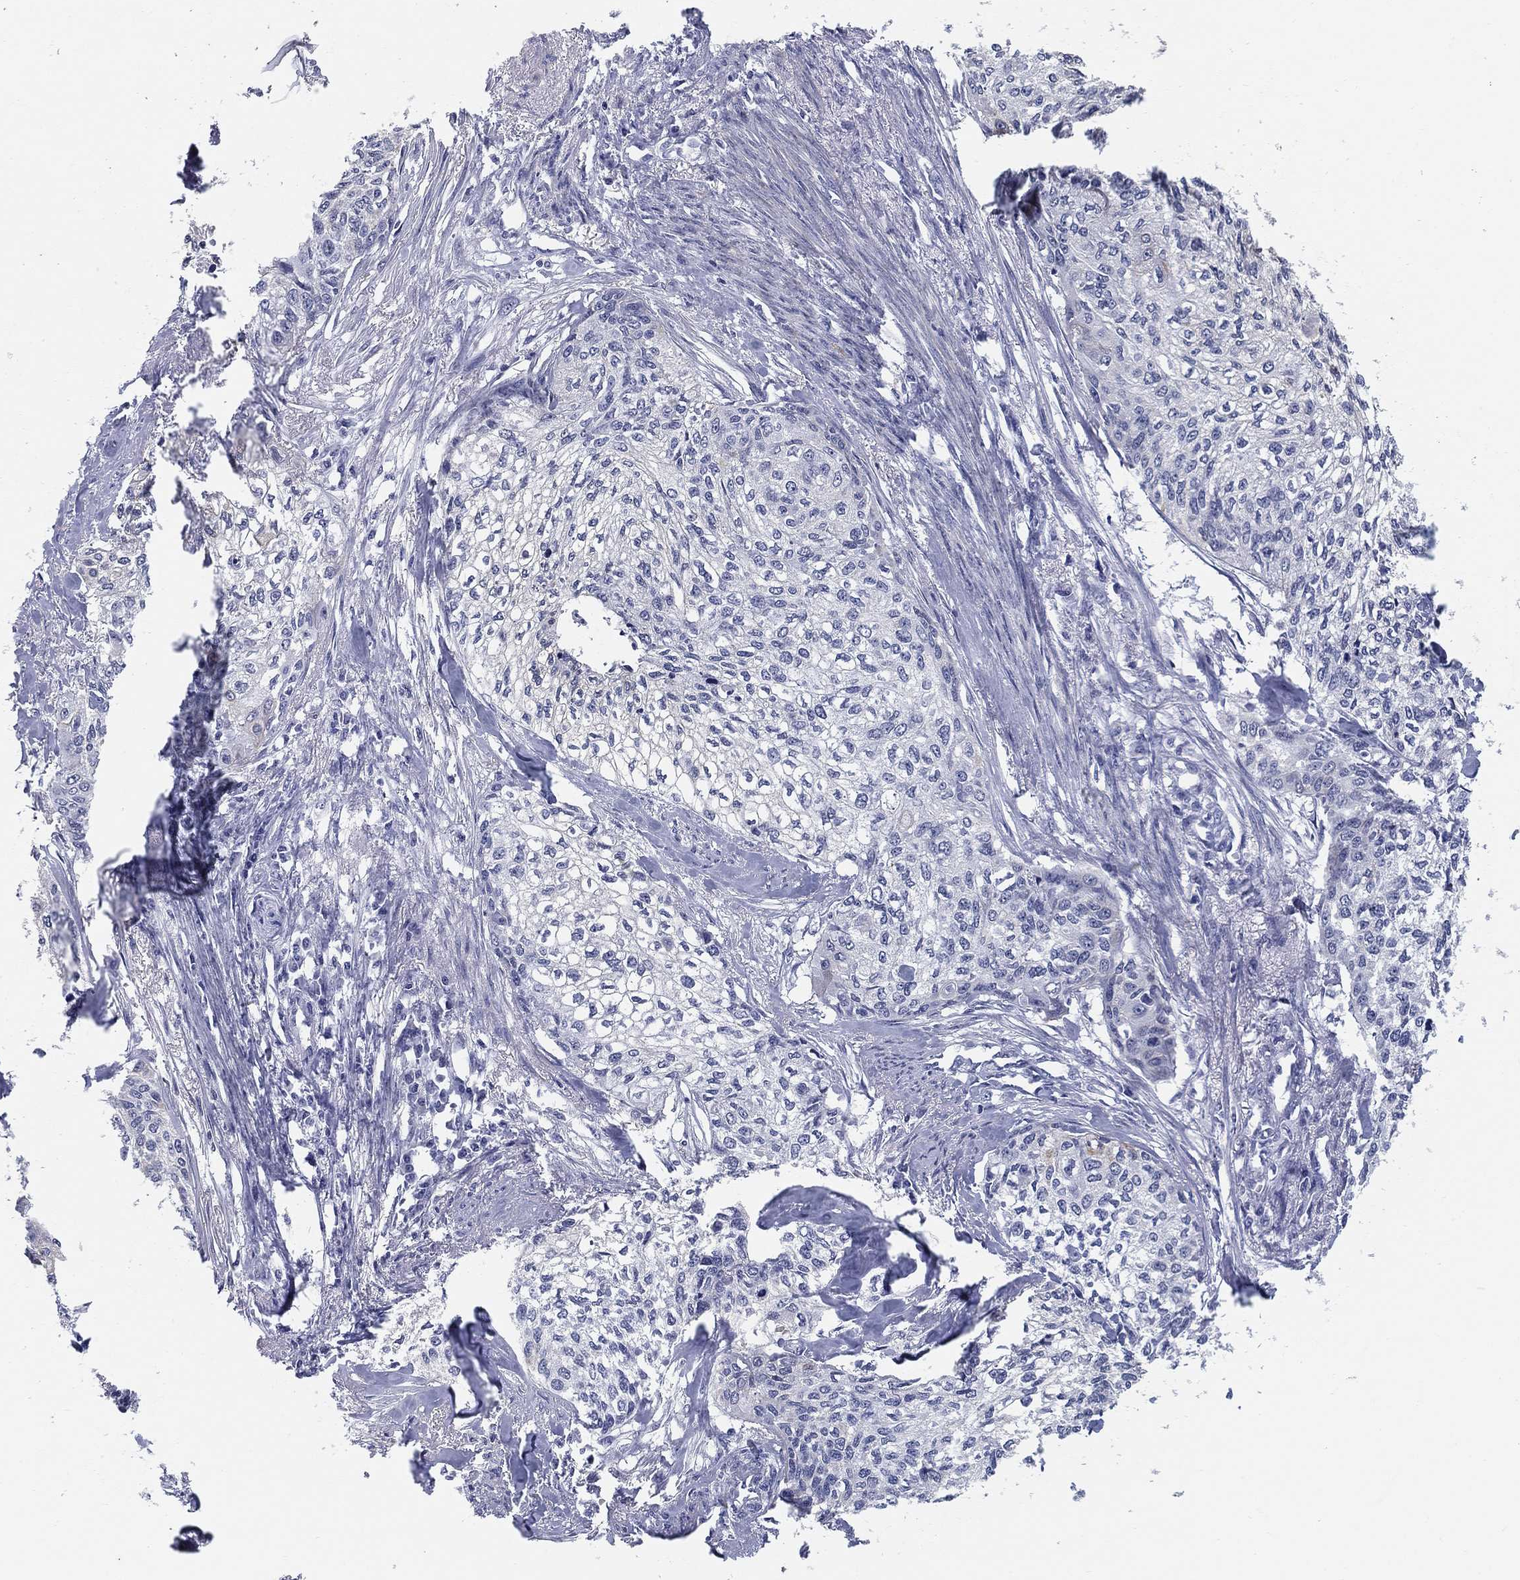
{"staining": {"intensity": "negative", "quantity": "none", "location": "none"}, "tissue": "cervical cancer", "cell_type": "Tumor cells", "image_type": "cancer", "snomed": [{"axis": "morphology", "description": "Squamous cell carcinoma, NOS"}, {"axis": "topography", "description": "Cervix"}], "caption": "Immunohistochemical staining of human cervical cancer (squamous cell carcinoma) displays no significant expression in tumor cells.", "gene": "CLUL1", "patient": {"sex": "female", "age": 58}}